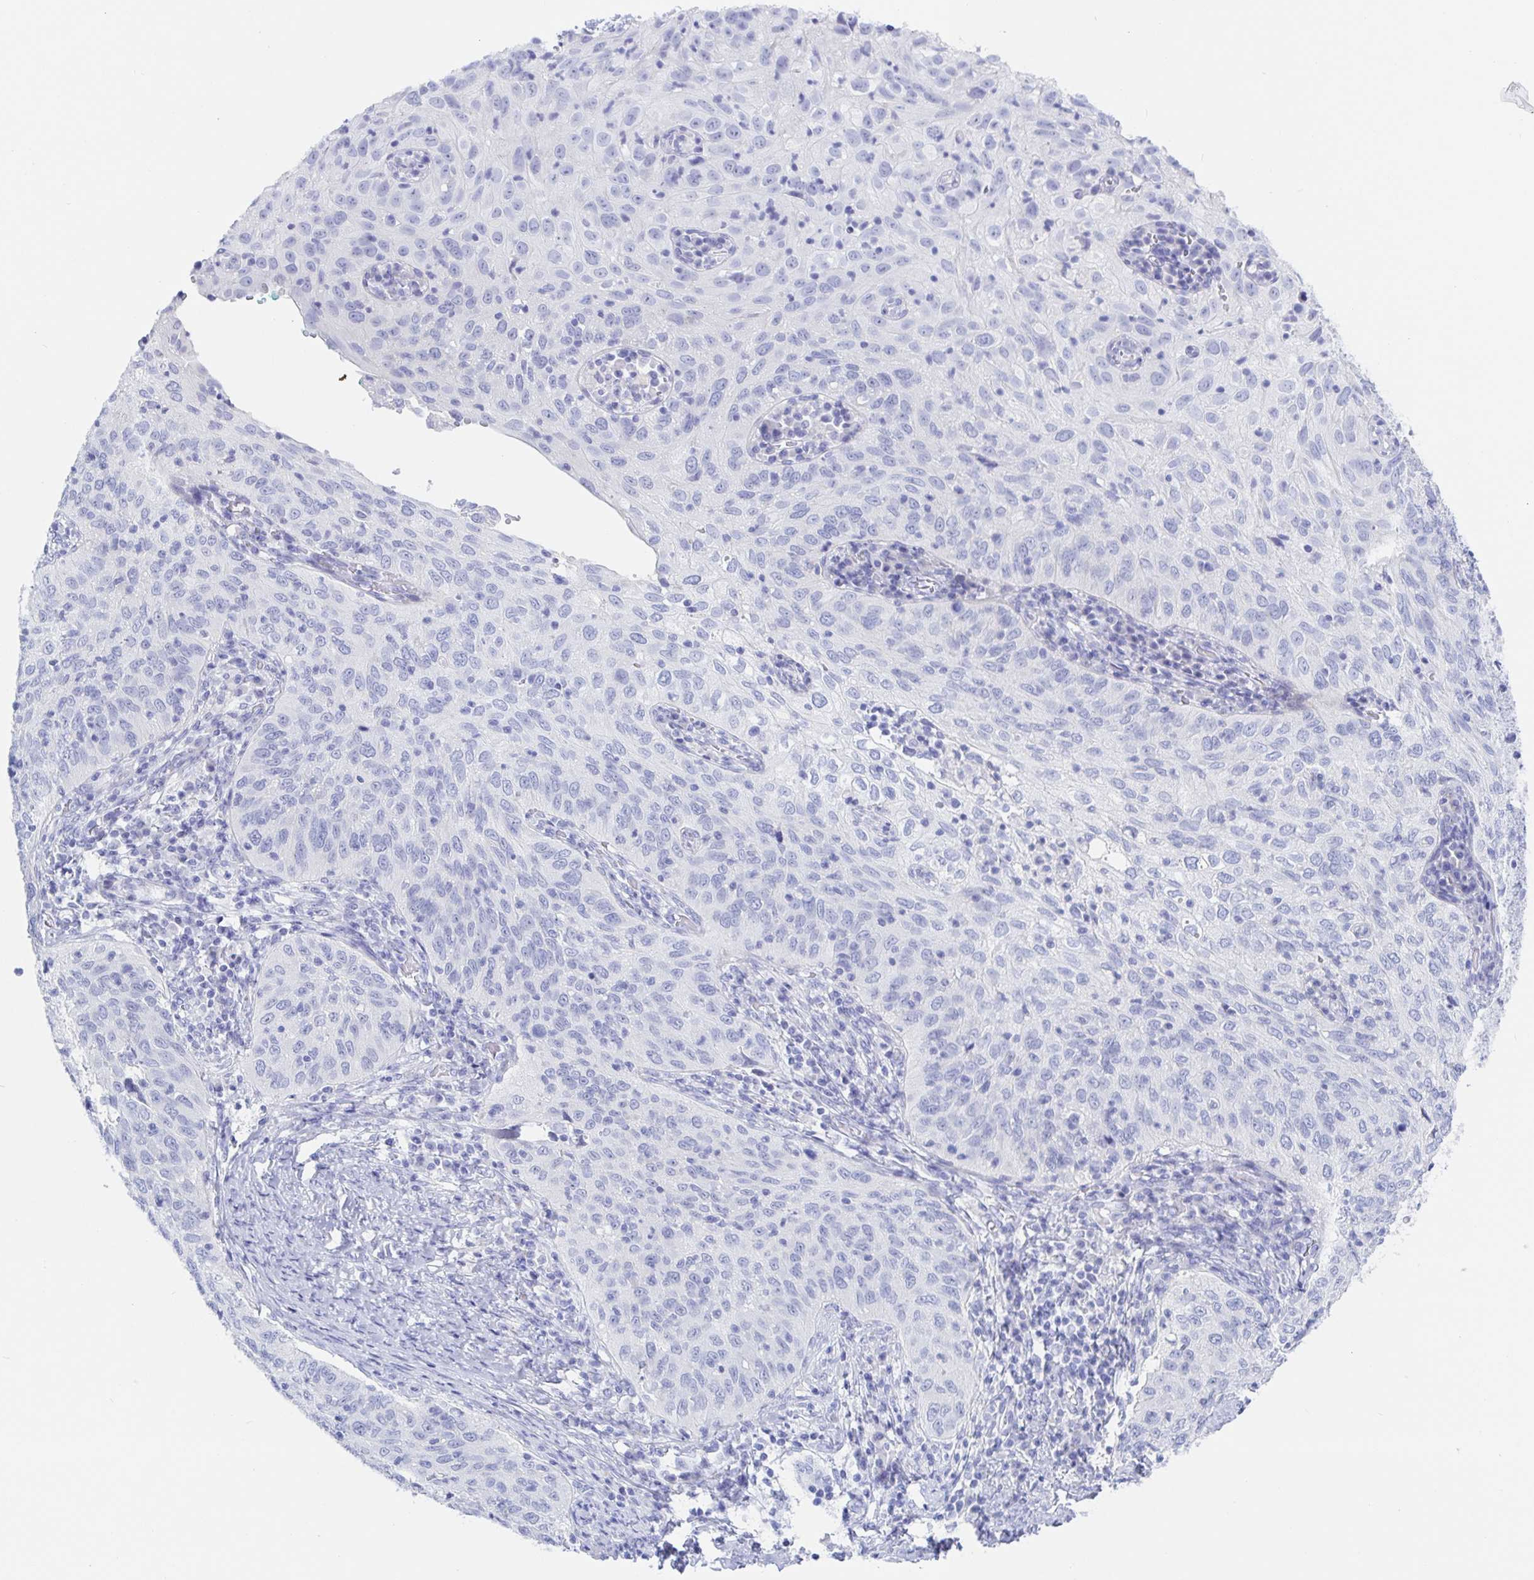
{"staining": {"intensity": "negative", "quantity": "none", "location": "none"}, "tissue": "cervical cancer", "cell_type": "Tumor cells", "image_type": "cancer", "snomed": [{"axis": "morphology", "description": "Squamous cell carcinoma, NOS"}, {"axis": "topography", "description": "Cervix"}], "caption": "The micrograph shows no staining of tumor cells in cervical cancer (squamous cell carcinoma).", "gene": "KCNH6", "patient": {"sex": "female", "age": 52}}